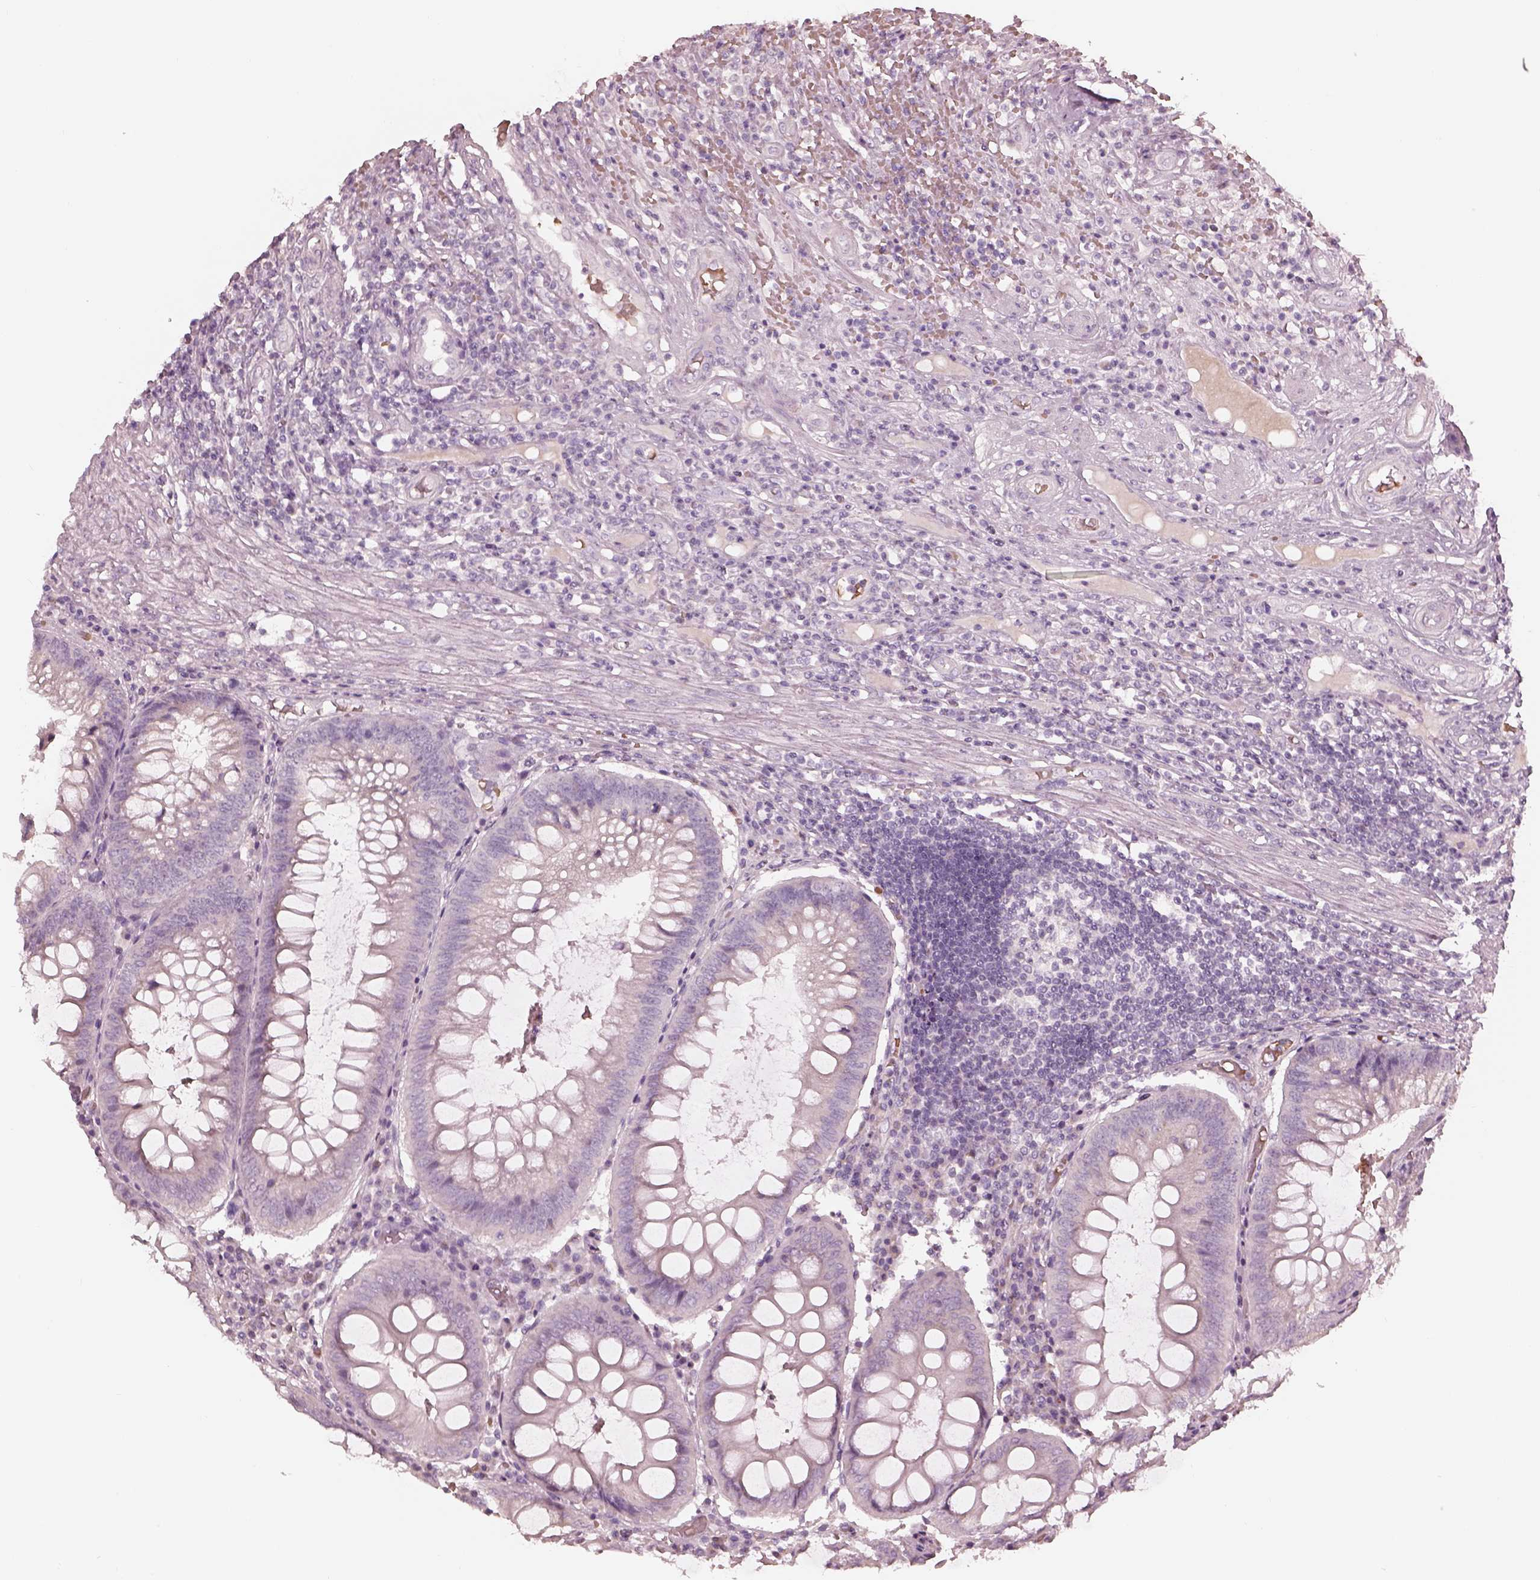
{"staining": {"intensity": "negative", "quantity": "none", "location": "none"}, "tissue": "appendix", "cell_type": "Glandular cells", "image_type": "normal", "snomed": [{"axis": "morphology", "description": "Normal tissue, NOS"}, {"axis": "morphology", "description": "Inflammation, NOS"}, {"axis": "topography", "description": "Appendix"}], "caption": "DAB immunohistochemical staining of benign human appendix shows no significant staining in glandular cells.", "gene": "ANKLE1", "patient": {"sex": "male", "age": 16}}